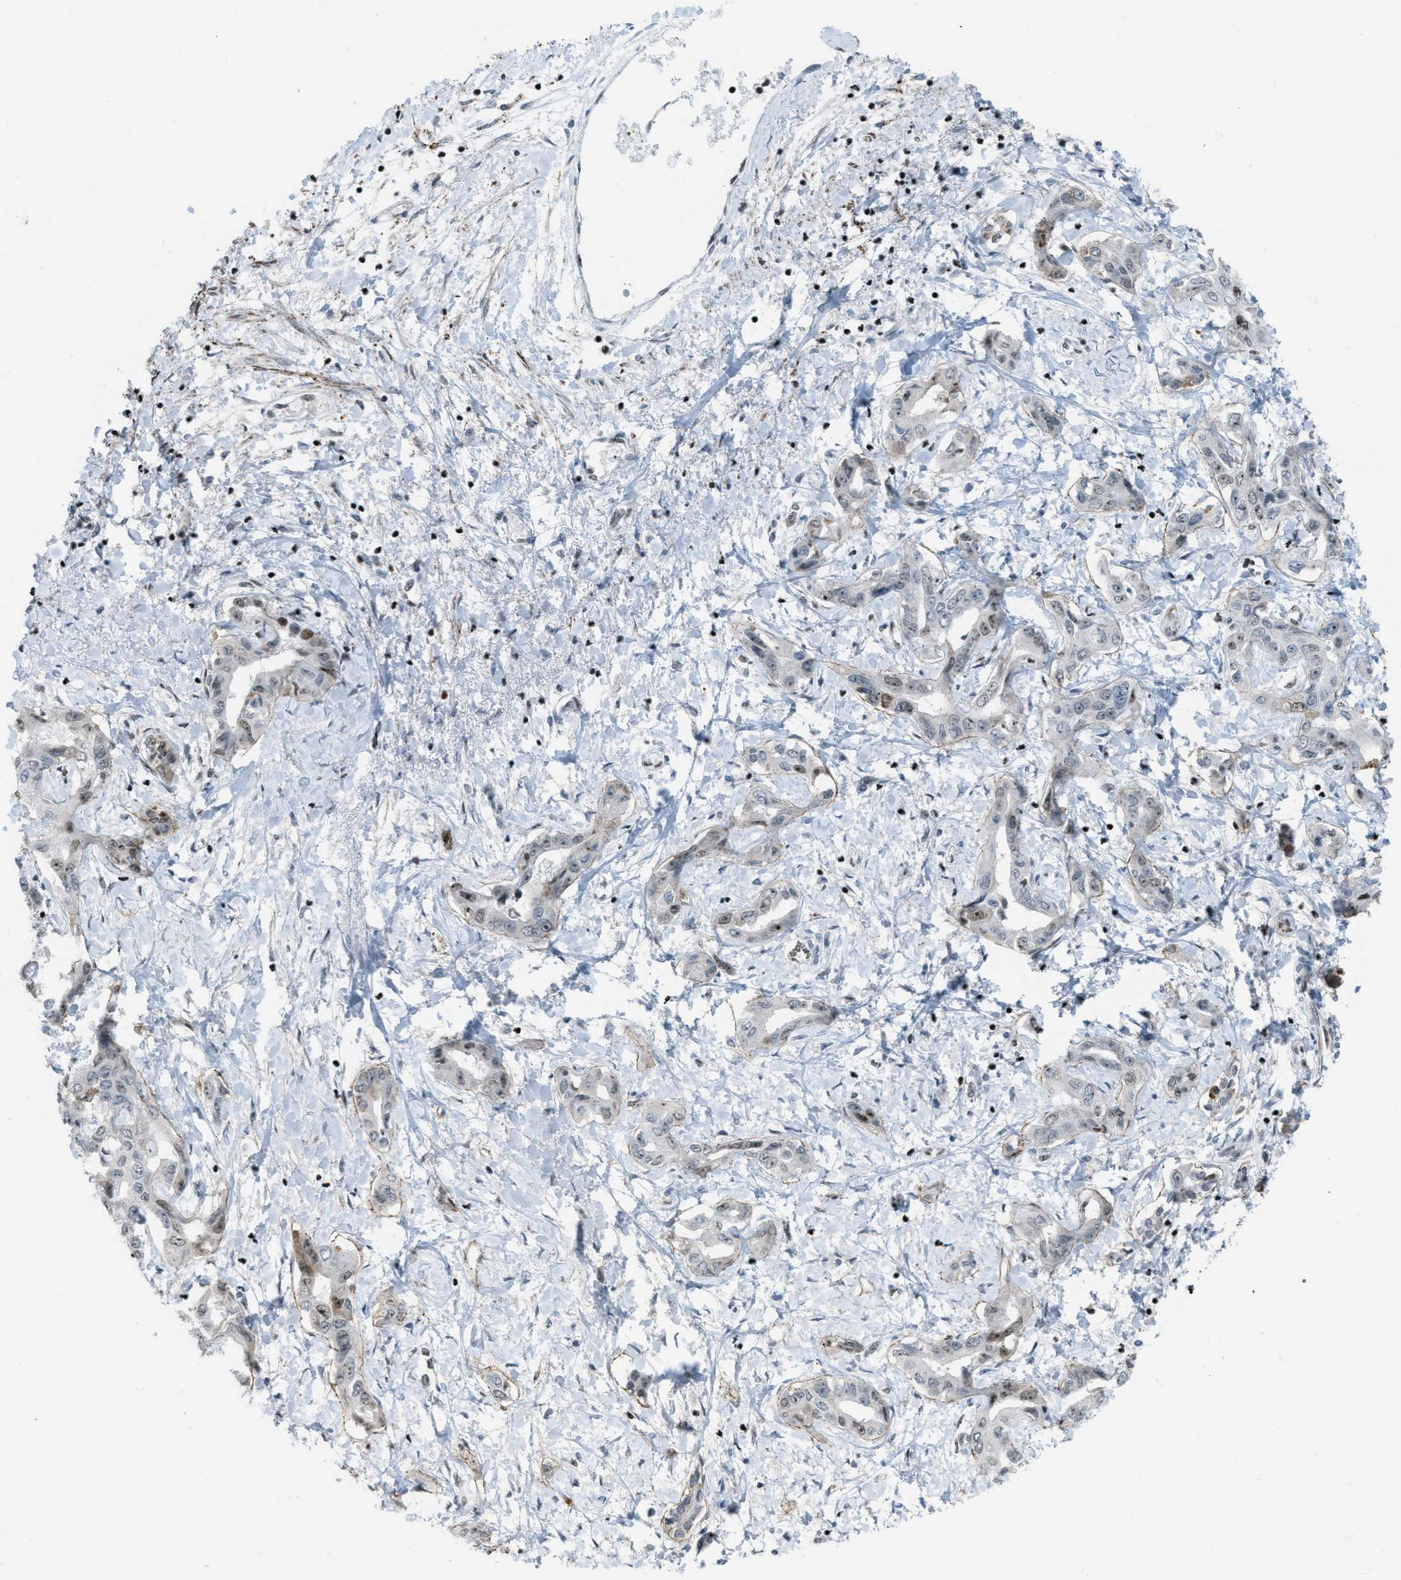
{"staining": {"intensity": "negative", "quantity": "none", "location": "none"}, "tissue": "liver cancer", "cell_type": "Tumor cells", "image_type": "cancer", "snomed": [{"axis": "morphology", "description": "Cholangiocarcinoma"}, {"axis": "topography", "description": "Liver"}], "caption": "Cholangiocarcinoma (liver) stained for a protein using immunohistochemistry shows no expression tumor cells.", "gene": "SLFN5", "patient": {"sex": "male", "age": 59}}